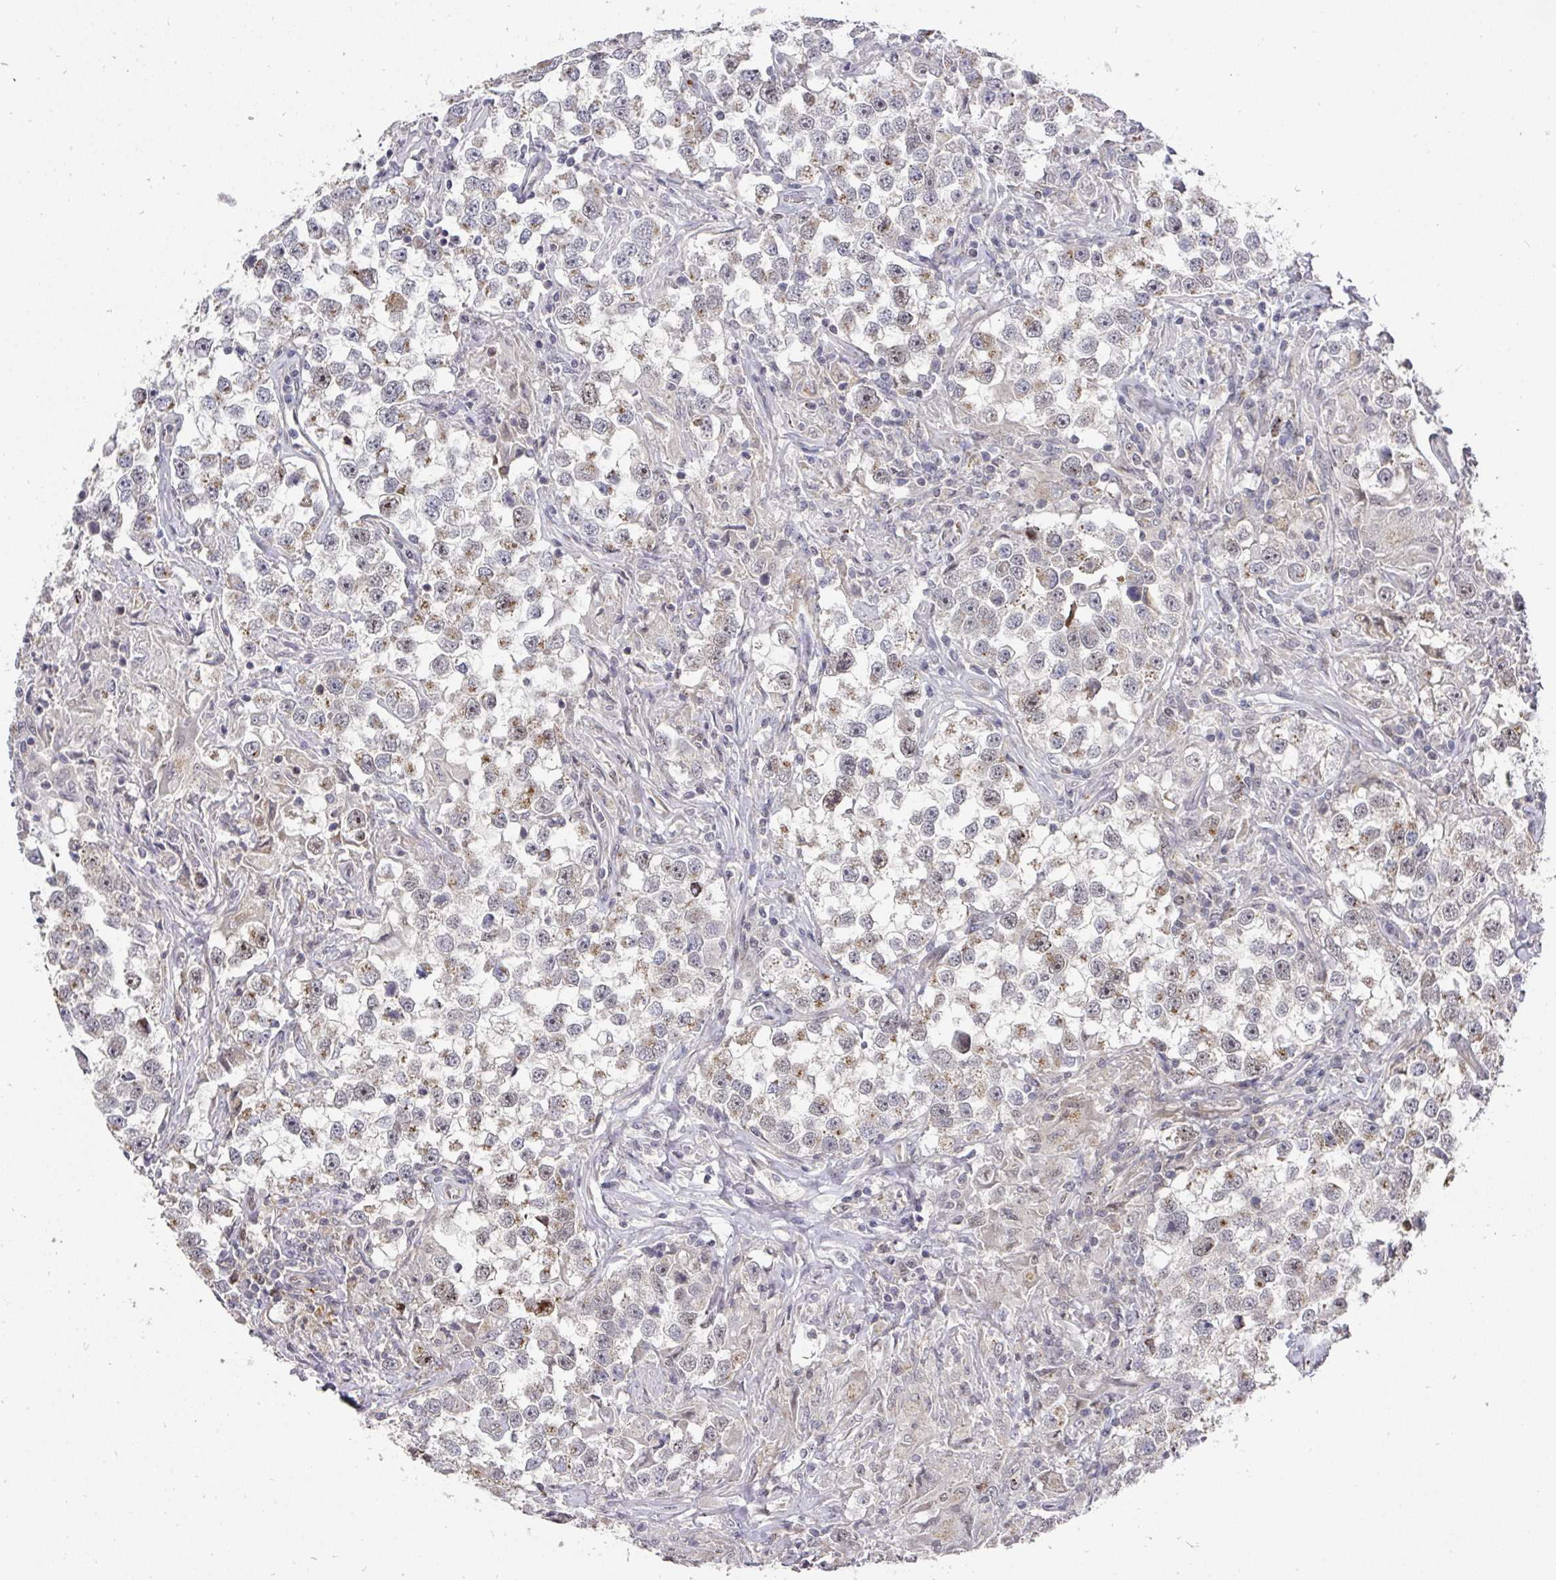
{"staining": {"intensity": "weak", "quantity": "25%-75%", "location": "cytoplasmic/membranous"}, "tissue": "testis cancer", "cell_type": "Tumor cells", "image_type": "cancer", "snomed": [{"axis": "morphology", "description": "Seminoma, NOS"}, {"axis": "topography", "description": "Testis"}], "caption": "The histopathology image reveals immunohistochemical staining of testis seminoma. There is weak cytoplasmic/membranous positivity is identified in approximately 25%-75% of tumor cells.", "gene": "C18orf25", "patient": {"sex": "male", "age": 46}}